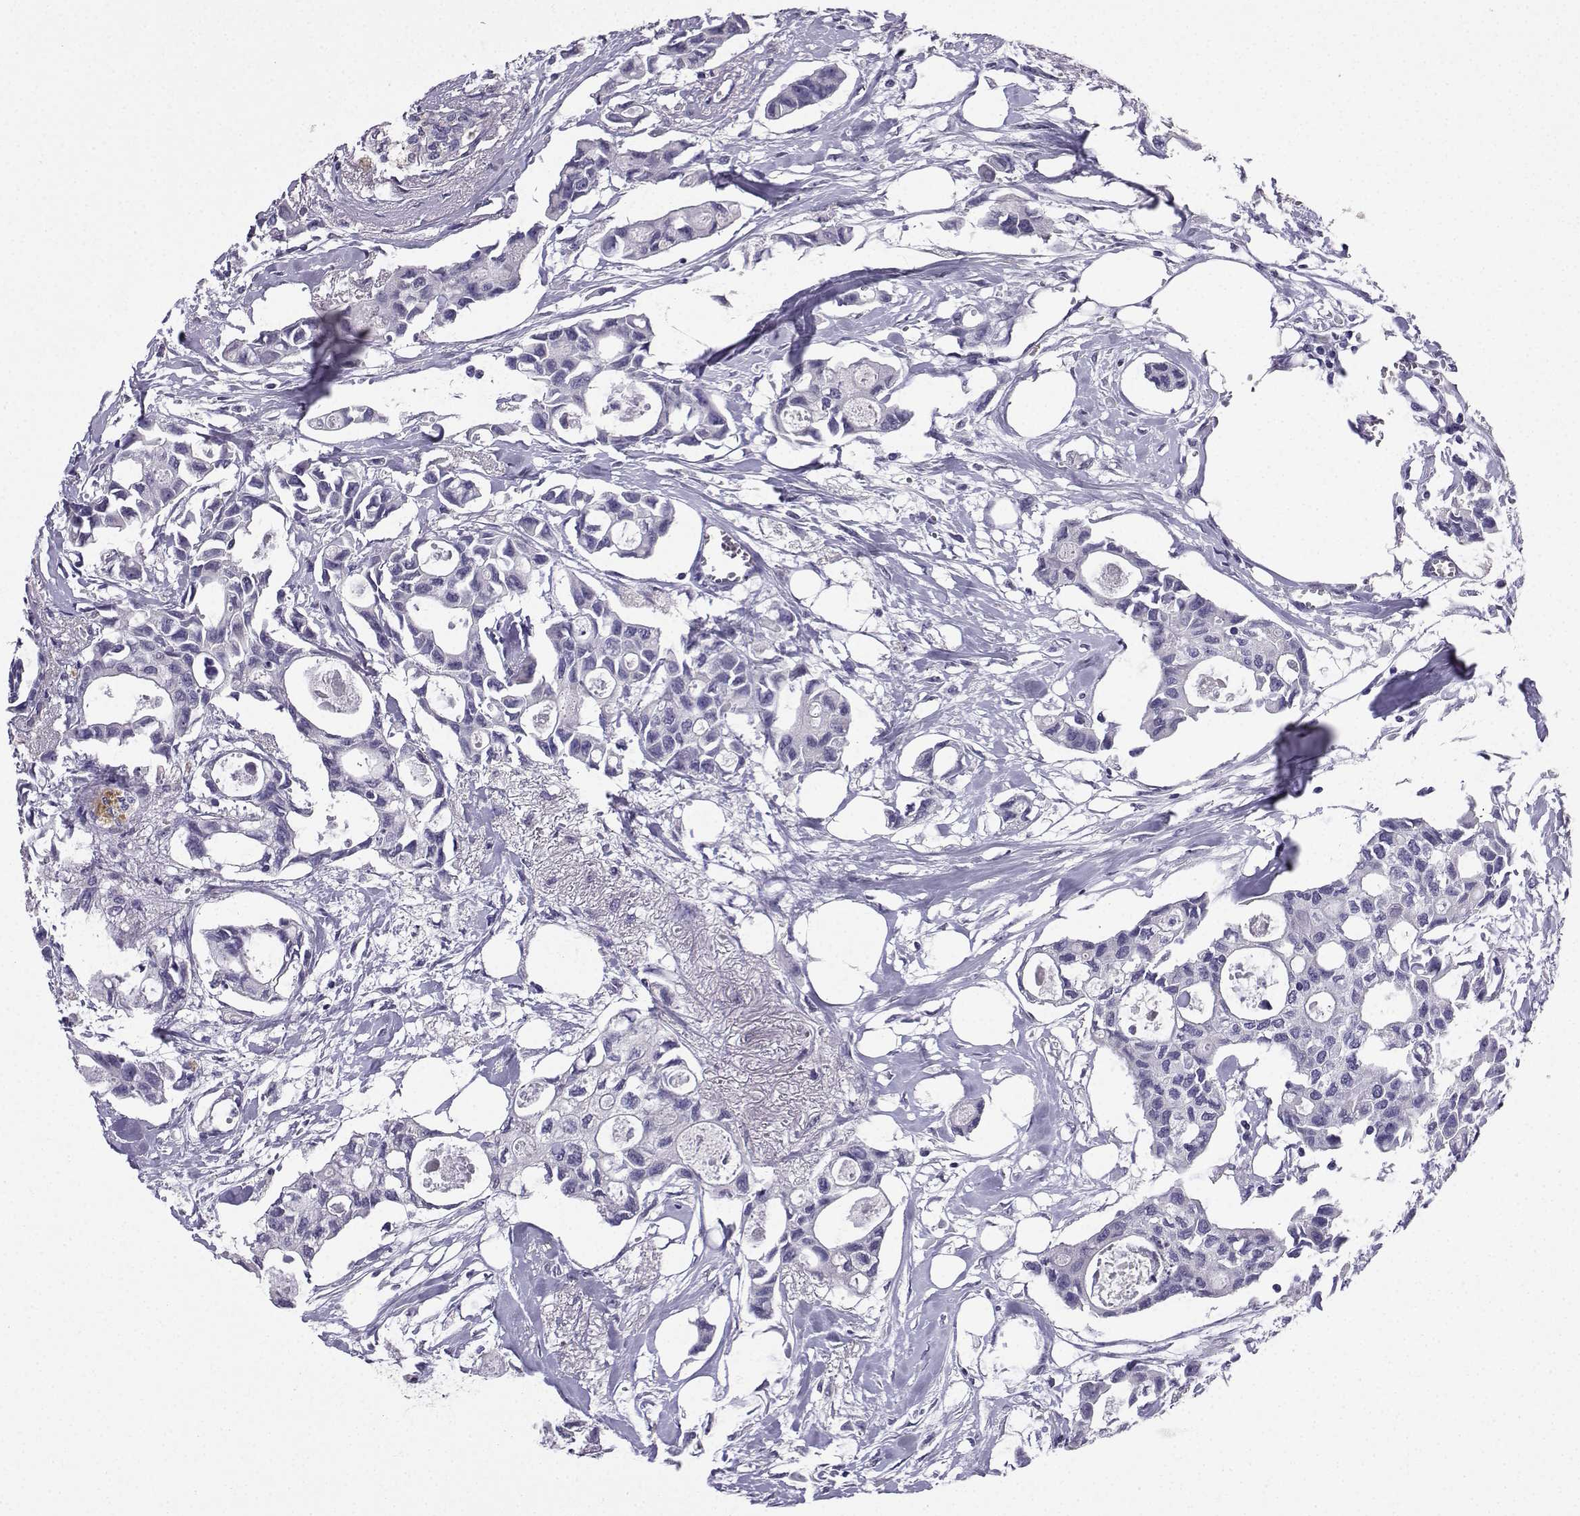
{"staining": {"intensity": "negative", "quantity": "none", "location": "none"}, "tissue": "breast cancer", "cell_type": "Tumor cells", "image_type": "cancer", "snomed": [{"axis": "morphology", "description": "Duct carcinoma"}, {"axis": "topography", "description": "Breast"}], "caption": "This is an immunohistochemistry (IHC) image of invasive ductal carcinoma (breast). There is no expression in tumor cells.", "gene": "SPAG11B", "patient": {"sex": "female", "age": 83}}